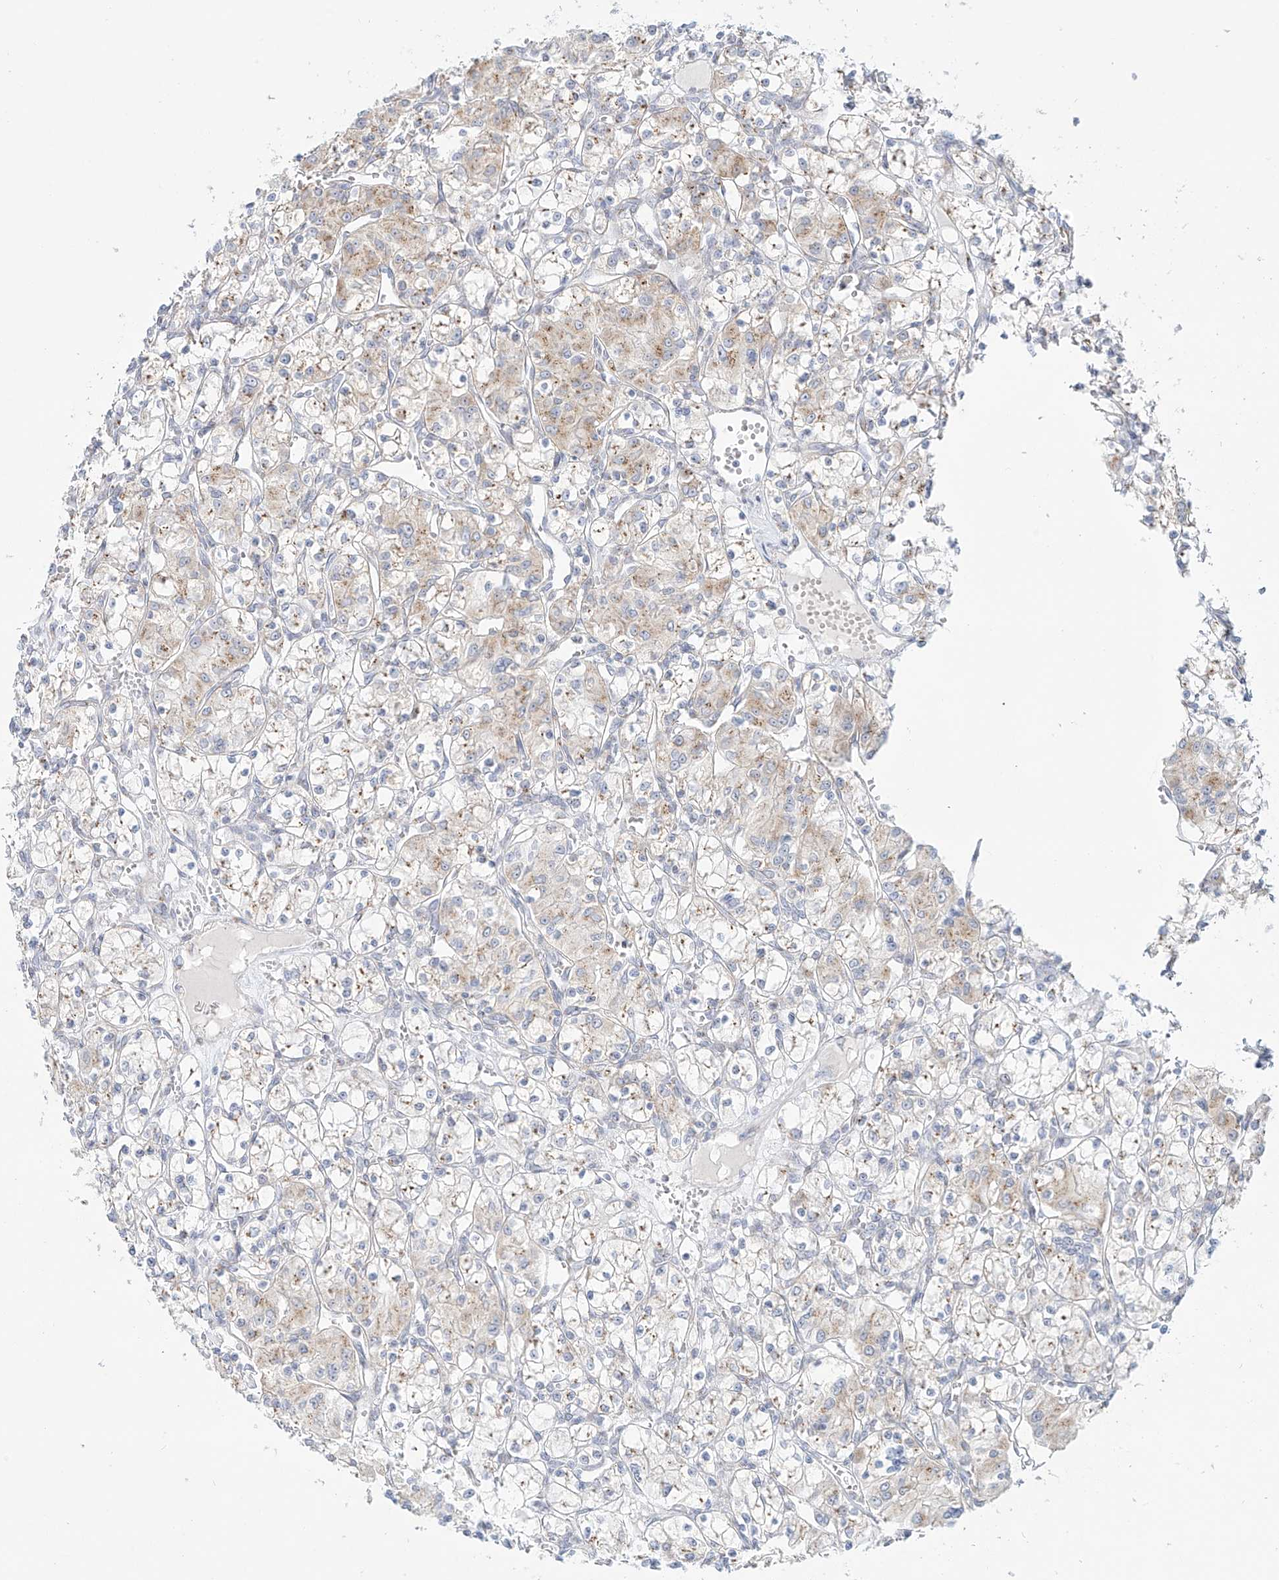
{"staining": {"intensity": "weak", "quantity": "25%-75%", "location": "cytoplasmic/membranous"}, "tissue": "renal cancer", "cell_type": "Tumor cells", "image_type": "cancer", "snomed": [{"axis": "morphology", "description": "Adenocarcinoma, NOS"}, {"axis": "topography", "description": "Kidney"}], "caption": "The micrograph shows staining of renal cancer (adenocarcinoma), revealing weak cytoplasmic/membranous protein staining (brown color) within tumor cells. The protein of interest is shown in brown color, while the nuclei are stained blue.", "gene": "BSDC1", "patient": {"sex": "female", "age": 59}}